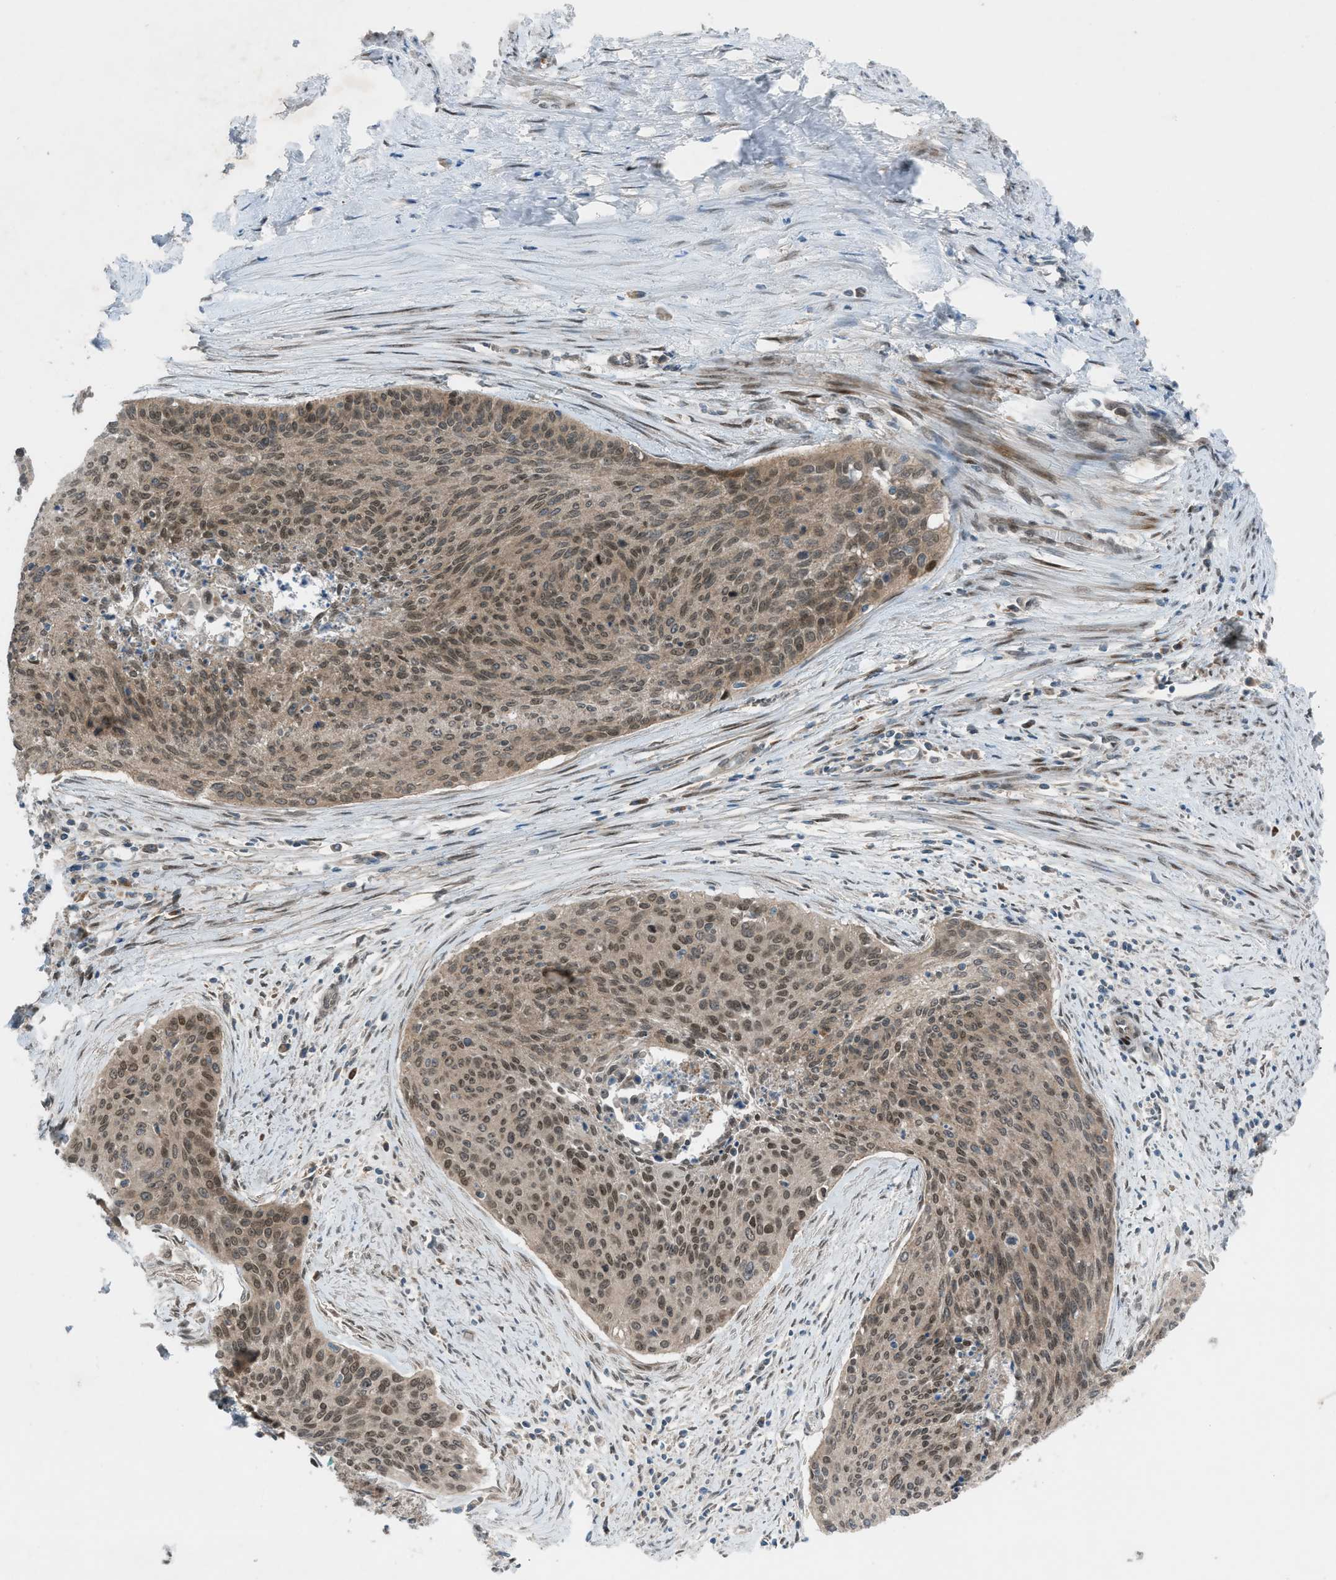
{"staining": {"intensity": "moderate", "quantity": ">75%", "location": "cytoplasmic/membranous,nuclear"}, "tissue": "cervical cancer", "cell_type": "Tumor cells", "image_type": "cancer", "snomed": [{"axis": "morphology", "description": "Squamous cell carcinoma, NOS"}, {"axis": "topography", "description": "Cervix"}], "caption": "Protein expression analysis of cervical cancer displays moderate cytoplasmic/membranous and nuclear staining in about >75% of tumor cells.", "gene": "DYRK1A", "patient": {"sex": "female", "age": 55}}